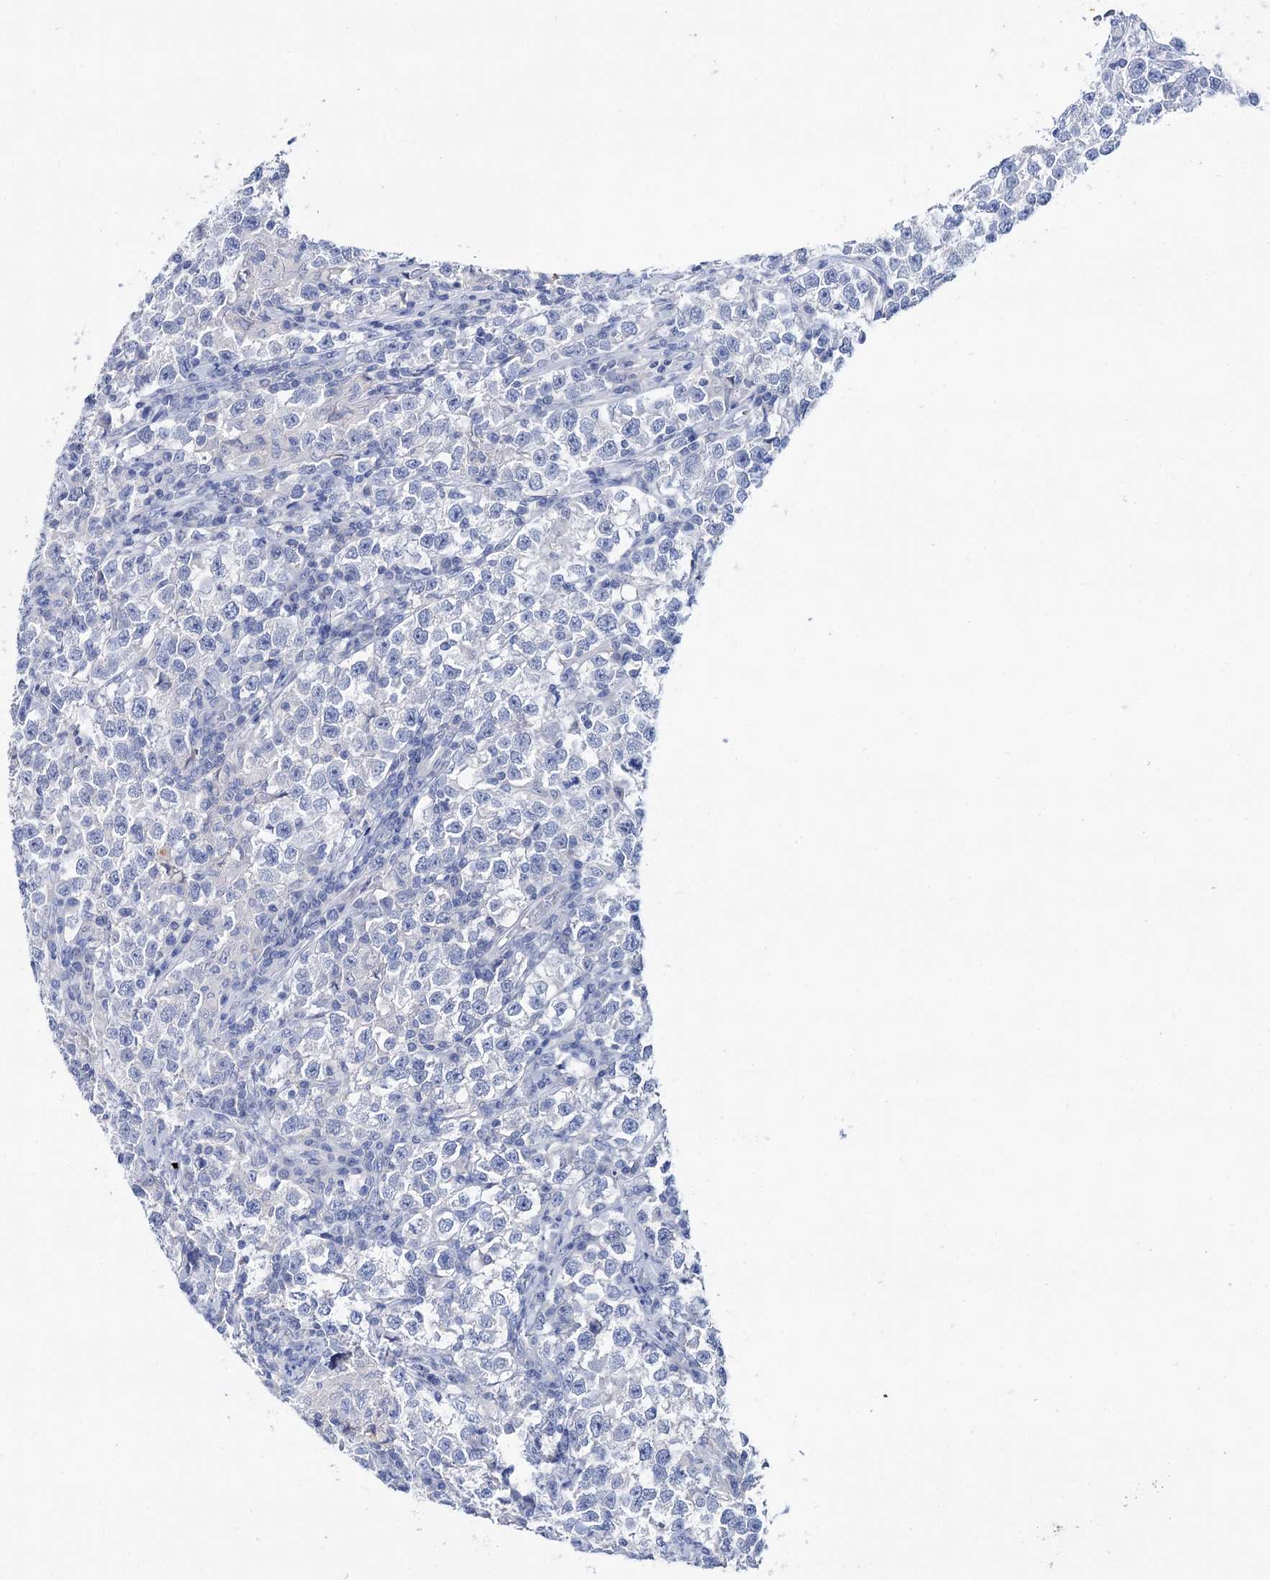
{"staining": {"intensity": "negative", "quantity": "none", "location": "none"}, "tissue": "testis cancer", "cell_type": "Tumor cells", "image_type": "cancer", "snomed": [{"axis": "morphology", "description": "Normal tissue, NOS"}, {"axis": "morphology", "description": "Seminoma, NOS"}, {"axis": "topography", "description": "Testis"}], "caption": "IHC micrograph of testis cancer (seminoma) stained for a protein (brown), which displays no positivity in tumor cells. (DAB (3,3'-diaminobenzidine) immunohistochemistry (IHC), high magnification).", "gene": "LYZL4", "patient": {"sex": "male", "age": 43}}